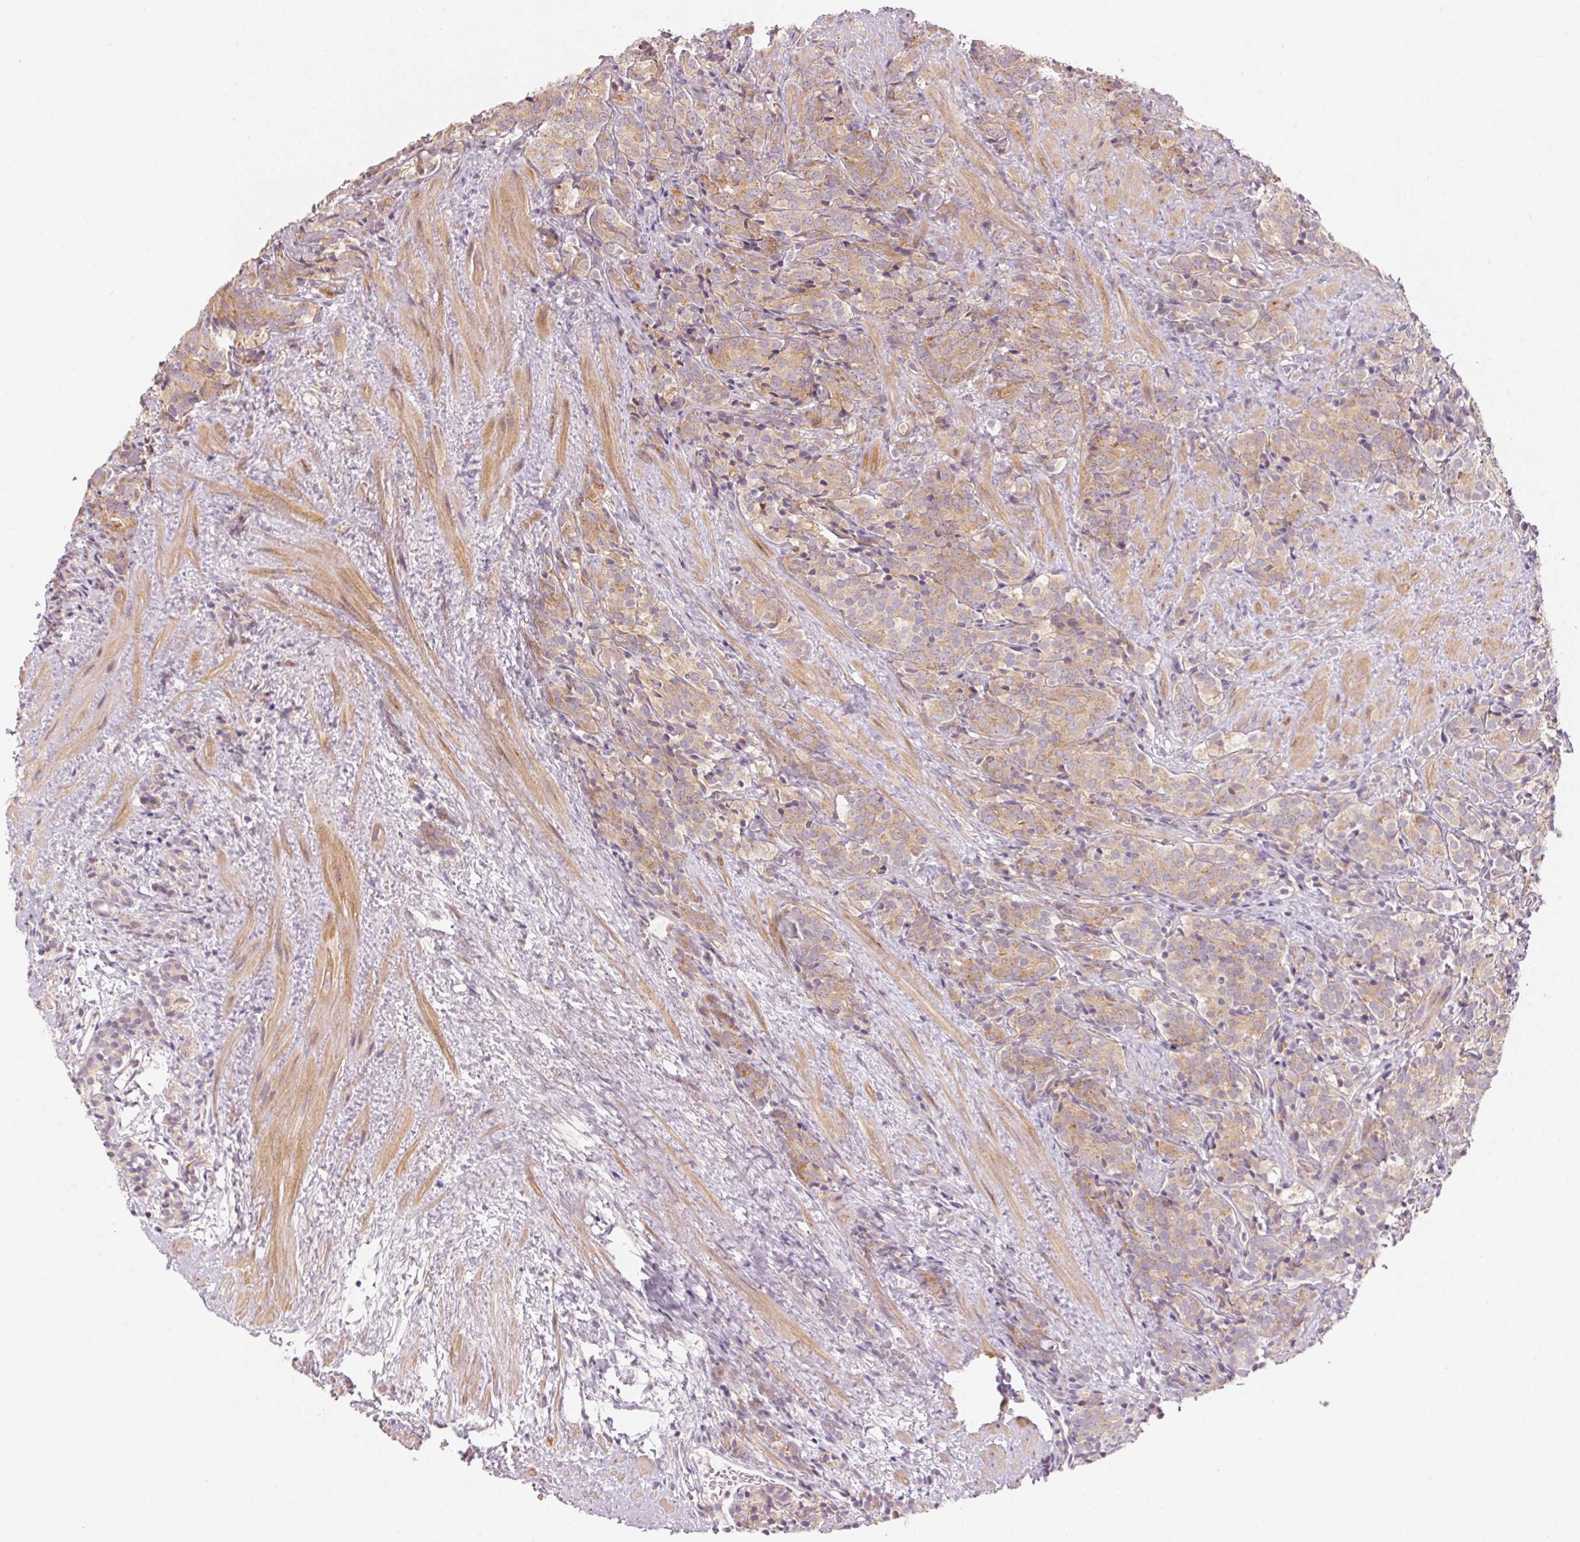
{"staining": {"intensity": "weak", "quantity": ">75%", "location": "cytoplasmic/membranous"}, "tissue": "prostate cancer", "cell_type": "Tumor cells", "image_type": "cancer", "snomed": [{"axis": "morphology", "description": "Adenocarcinoma, High grade"}, {"axis": "topography", "description": "Prostate"}], "caption": "Protein analysis of prostate cancer tissue demonstrates weak cytoplasmic/membranous positivity in about >75% of tumor cells. (Brightfield microscopy of DAB IHC at high magnification).", "gene": "BLOC1S2", "patient": {"sex": "male", "age": 84}}